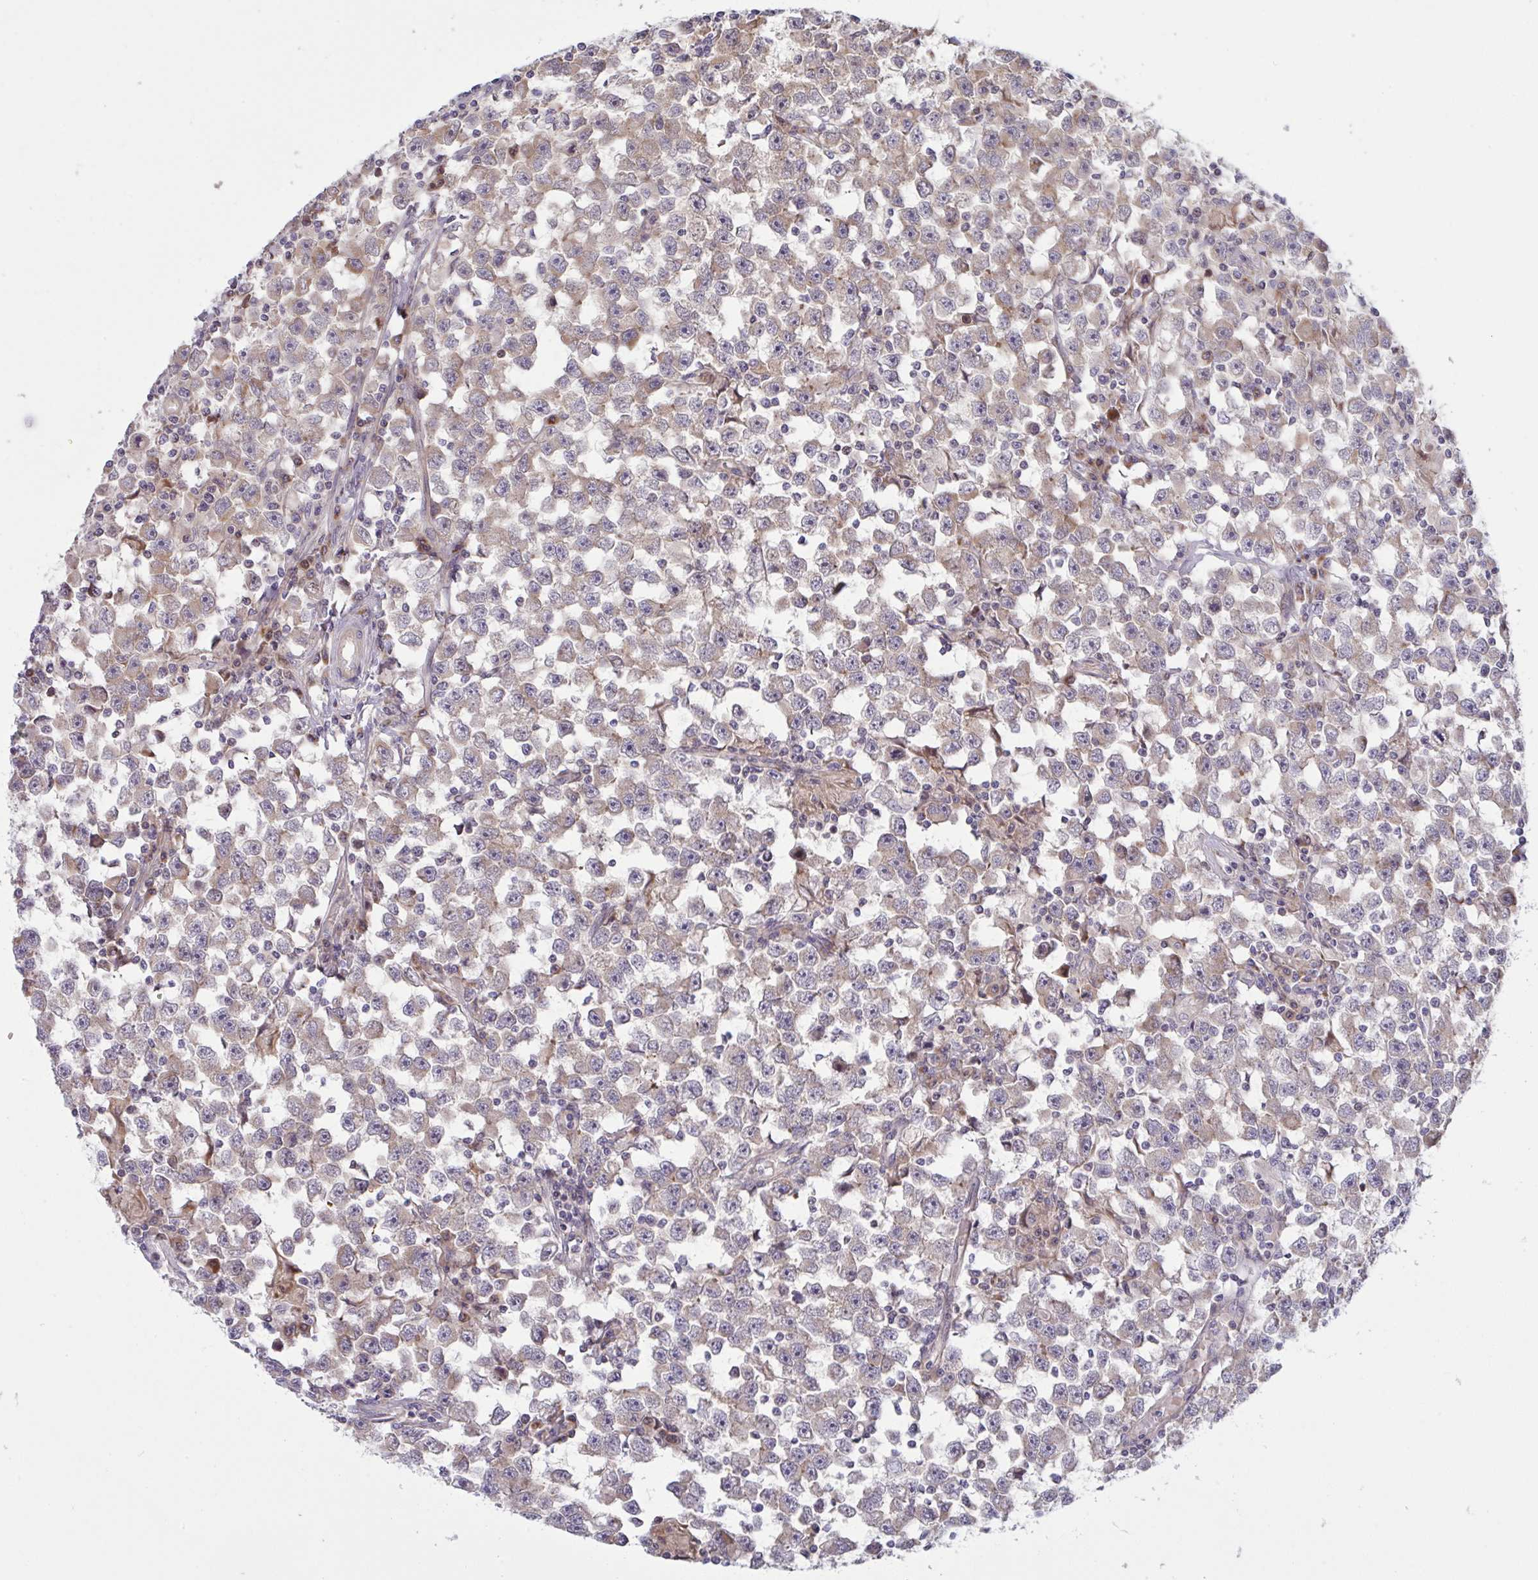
{"staining": {"intensity": "weak", "quantity": ">75%", "location": "cytoplasmic/membranous"}, "tissue": "testis cancer", "cell_type": "Tumor cells", "image_type": "cancer", "snomed": [{"axis": "morphology", "description": "Seminoma, NOS"}, {"axis": "topography", "description": "Testis"}], "caption": "Immunohistochemical staining of human testis cancer demonstrates weak cytoplasmic/membranous protein staining in approximately >75% of tumor cells.", "gene": "NTN1", "patient": {"sex": "male", "age": 33}}